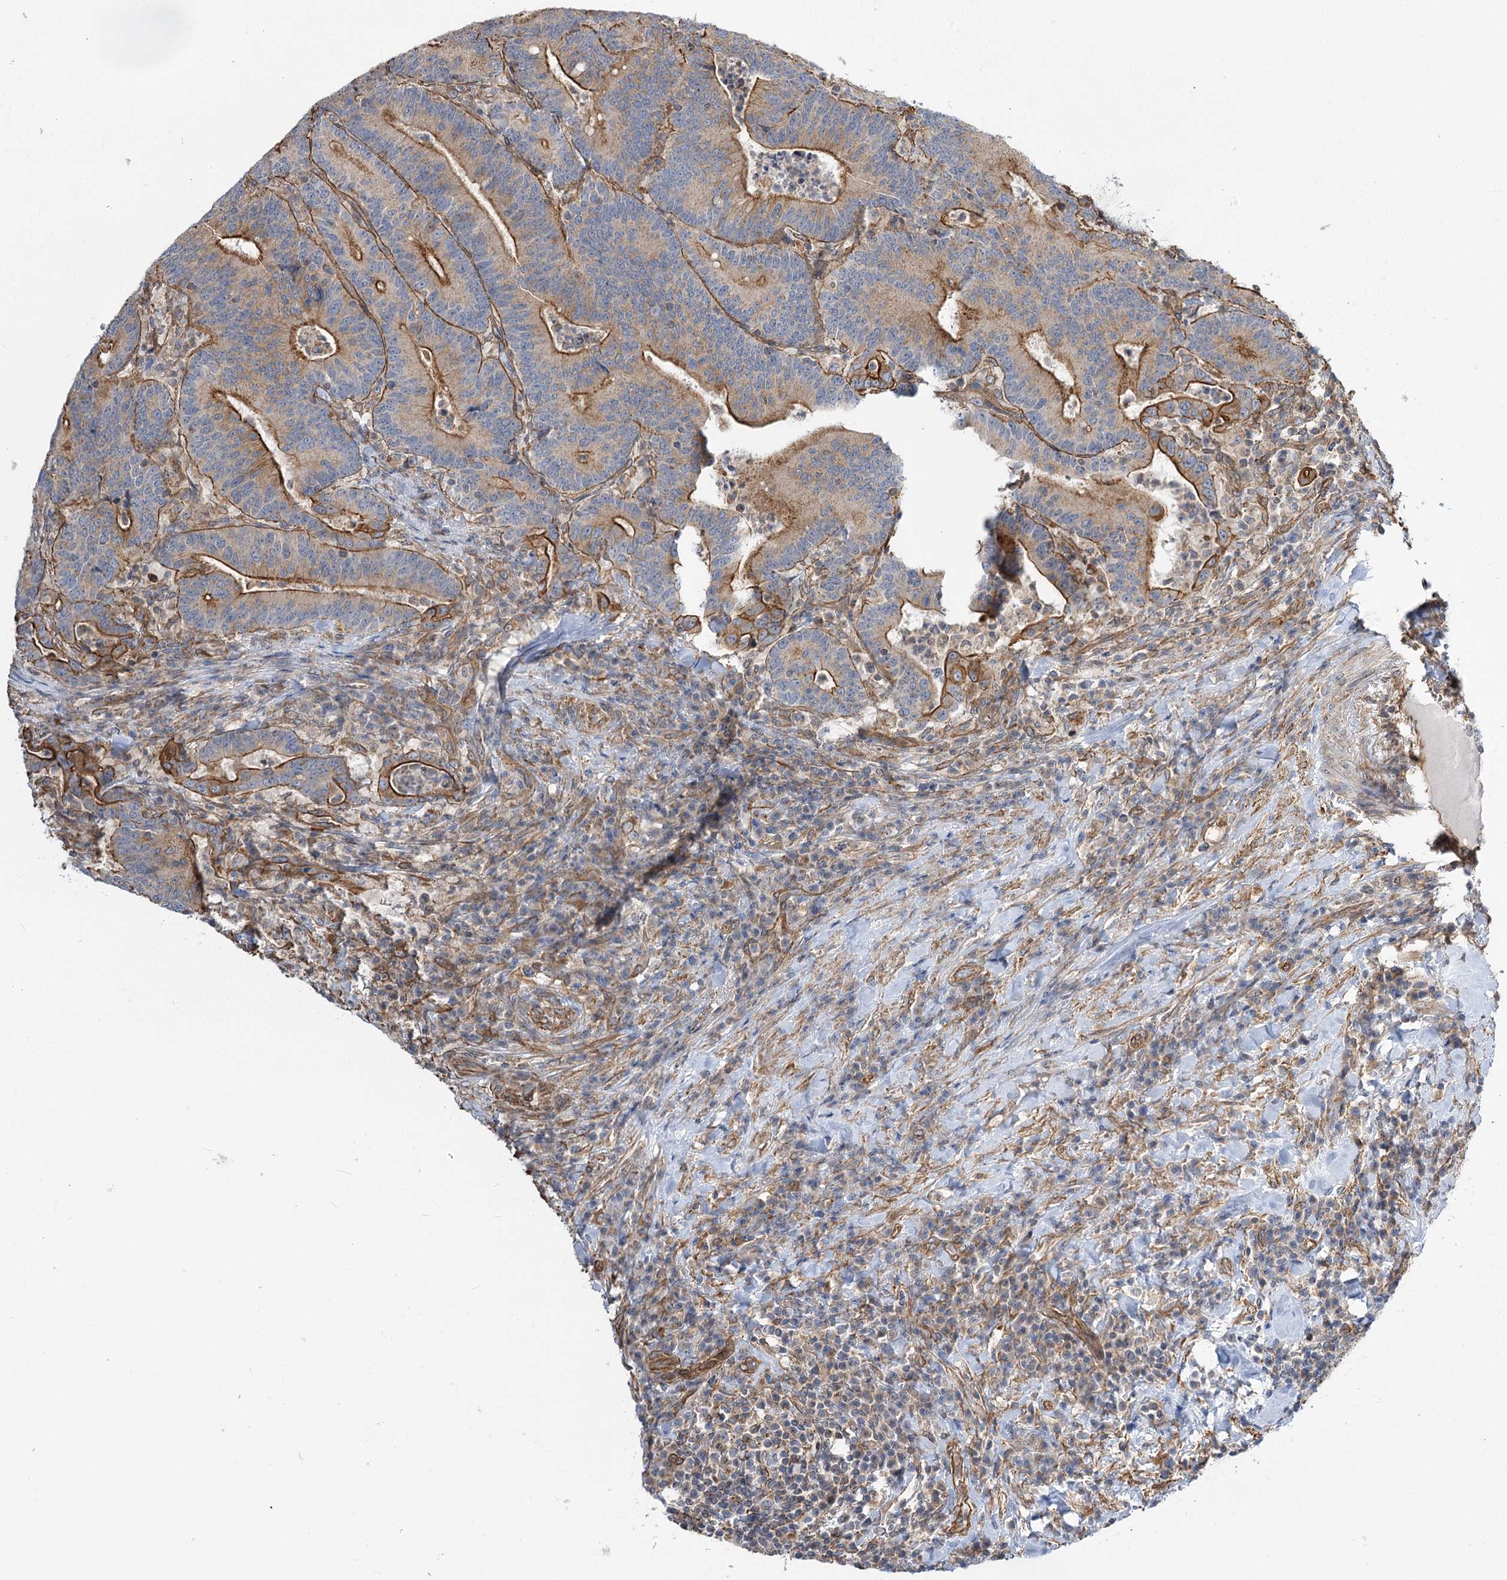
{"staining": {"intensity": "moderate", "quantity": ">75%", "location": "cytoplasmic/membranous"}, "tissue": "colorectal cancer", "cell_type": "Tumor cells", "image_type": "cancer", "snomed": [{"axis": "morphology", "description": "Adenocarcinoma, NOS"}, {"axis": "topography", "description": "Colon"}], "caption": "A high-resolution micrograph shows immunohistochemistry staining of adenocarcinoma (colorectal), which reveals moderate cytoplasmic/membranous expression in about >75% of tumor cells. The staining was performed using DAB to visualize the protein expression in brown, while the nuclei were stained in blue with hematoxylin (Magnification: 20x).", "gene": "SH3BP5L", "patient": {"sex": "female", "age": 66}}